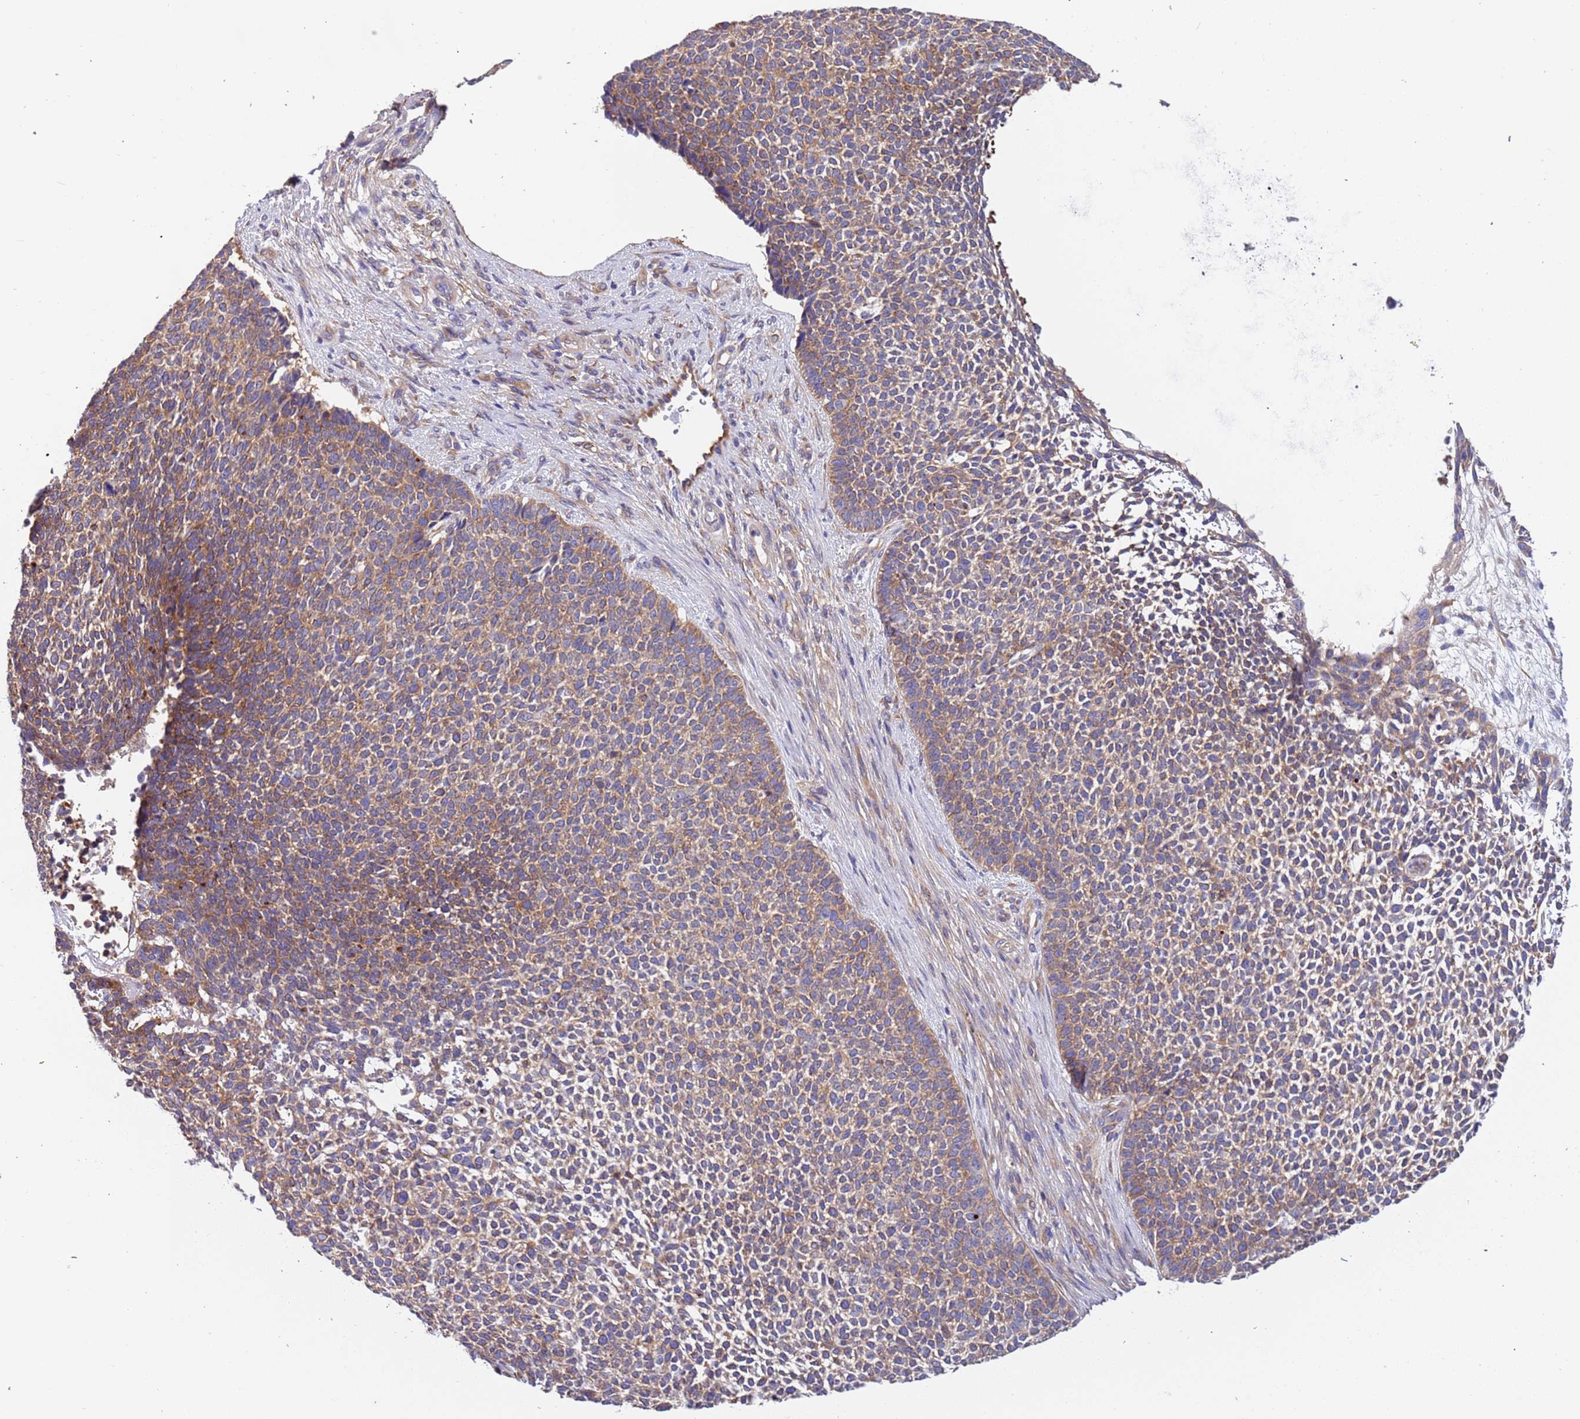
{"staining": {"intensity": "moderate", "quantity": ">75%", "location": "cytoplasmic/membranous"}, "tissue": "skin cancer", "cell_type": "Tumor cells", "image_type": "cancer", "snomed": [{"axis": "morphology", "description": "Basal cell carcinoma"}, {"axis": "topography", "description": "Skin"}], "caption": "Brown immunohistochemical staining in skin cancer displays moderate cytoplasmic/membranous staining in about >75% of tumor cells.", "gene": "LAMB4", "patient": {"sex": "female", "age": 84}}